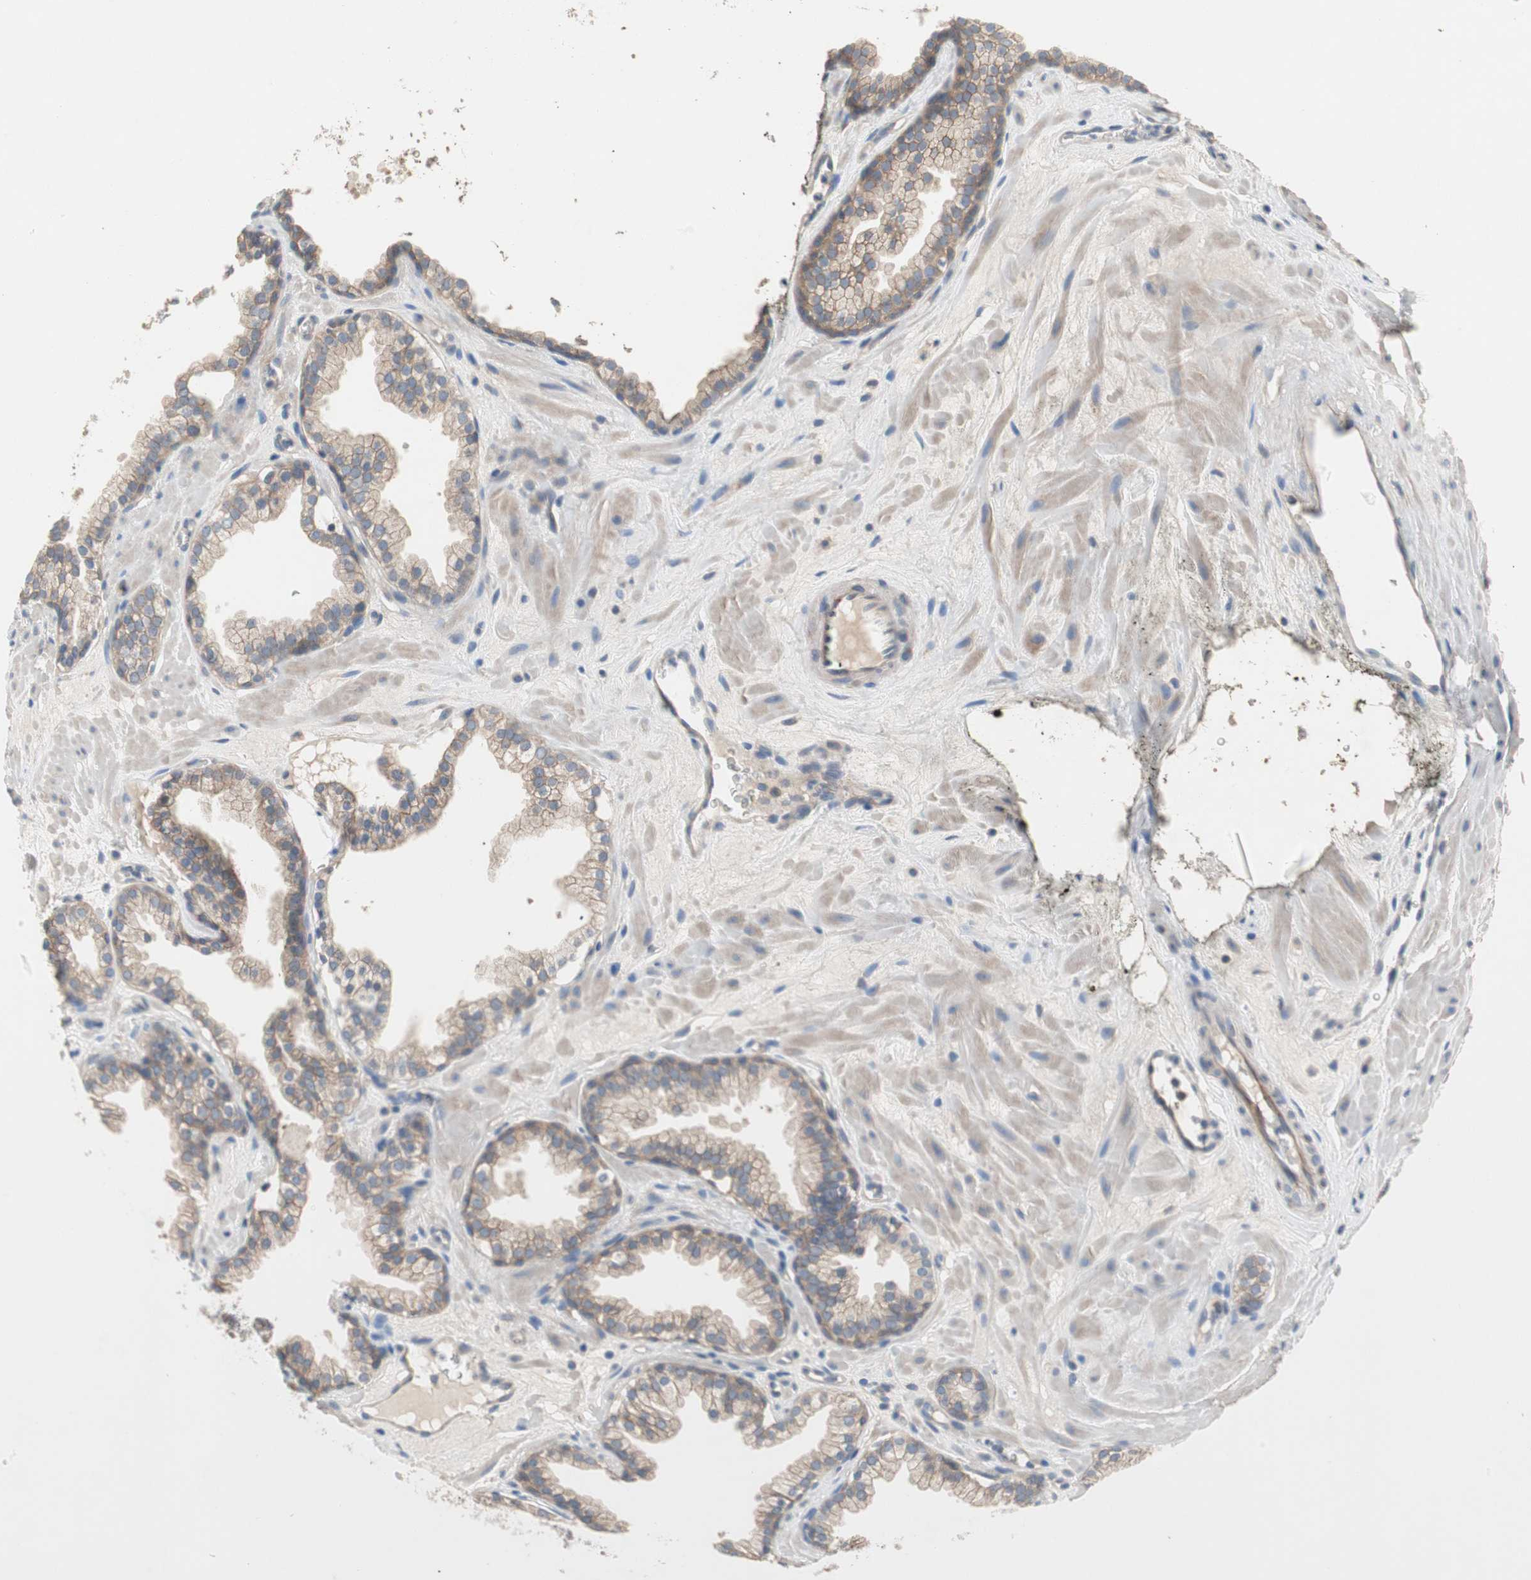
{"staining": {"intensity": "weak", "quantity": "25%-75%", "location": "cytoplasmic/membranous"}, "tissue": "prostate cancer", "cell_type": "Tumor cells", "image_type": "cancer", "snomed": [{"axis": "morphology", "description": "Adenocarcinoma, Low grade"}, {"axis": "topography", "description": "Prostate"}], "caption": "Immunohistochemical staining of human adenocarcinoma (low-grade) (prostate) exhibits weak cytoplasmic/membranous protein positivity in about 25%-75% of tumor cells. (Brightfield microscopy of DAB IHC at high magnification).", "gene": "GLUL", "patient": {"sex": "male", "age": 57}}